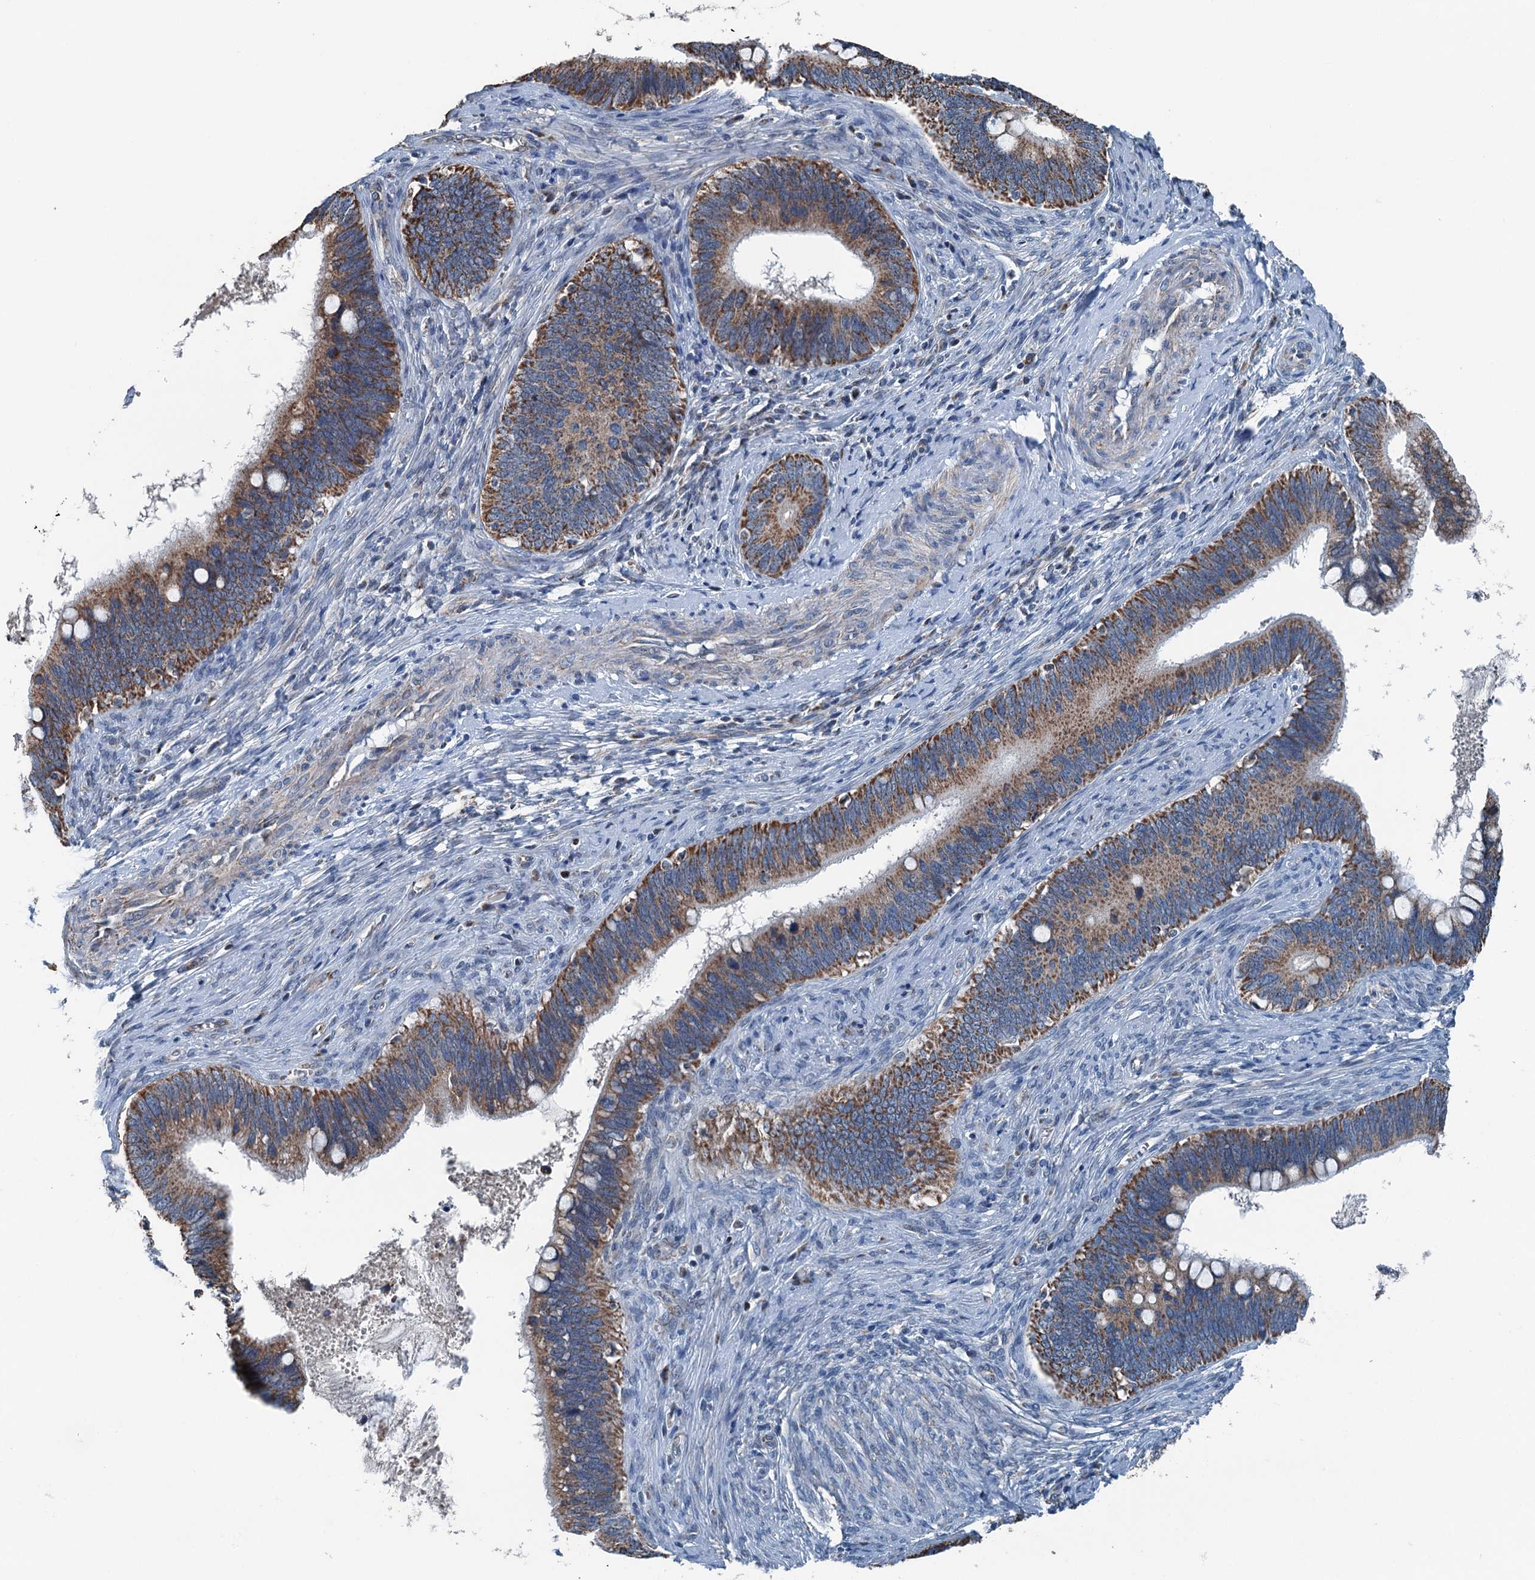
{"staining": {"intensity": "strong", "quantity": ">75%", "location": "cytoplasmic/membranous"}, "tissue": "cervical cancer", "cell_type": "Tumor cells", "image_type": "cancer", "snomed": [{"axis": "morphology", "description": "Adenocarcinoma, NOS"}, {"axis": "topography", "description": "Cervix"}], "caption": "Tumor cells show strong cytoplasmic/membranous expression in about >75% of cells in cervical cancer. The staining was performed using DAB, with brown indicating positive protein expression. Nuclei are stained blue with hematoxylin.", "gene": "TRPT1", "patient": {"sex": "female", "age": 42}}